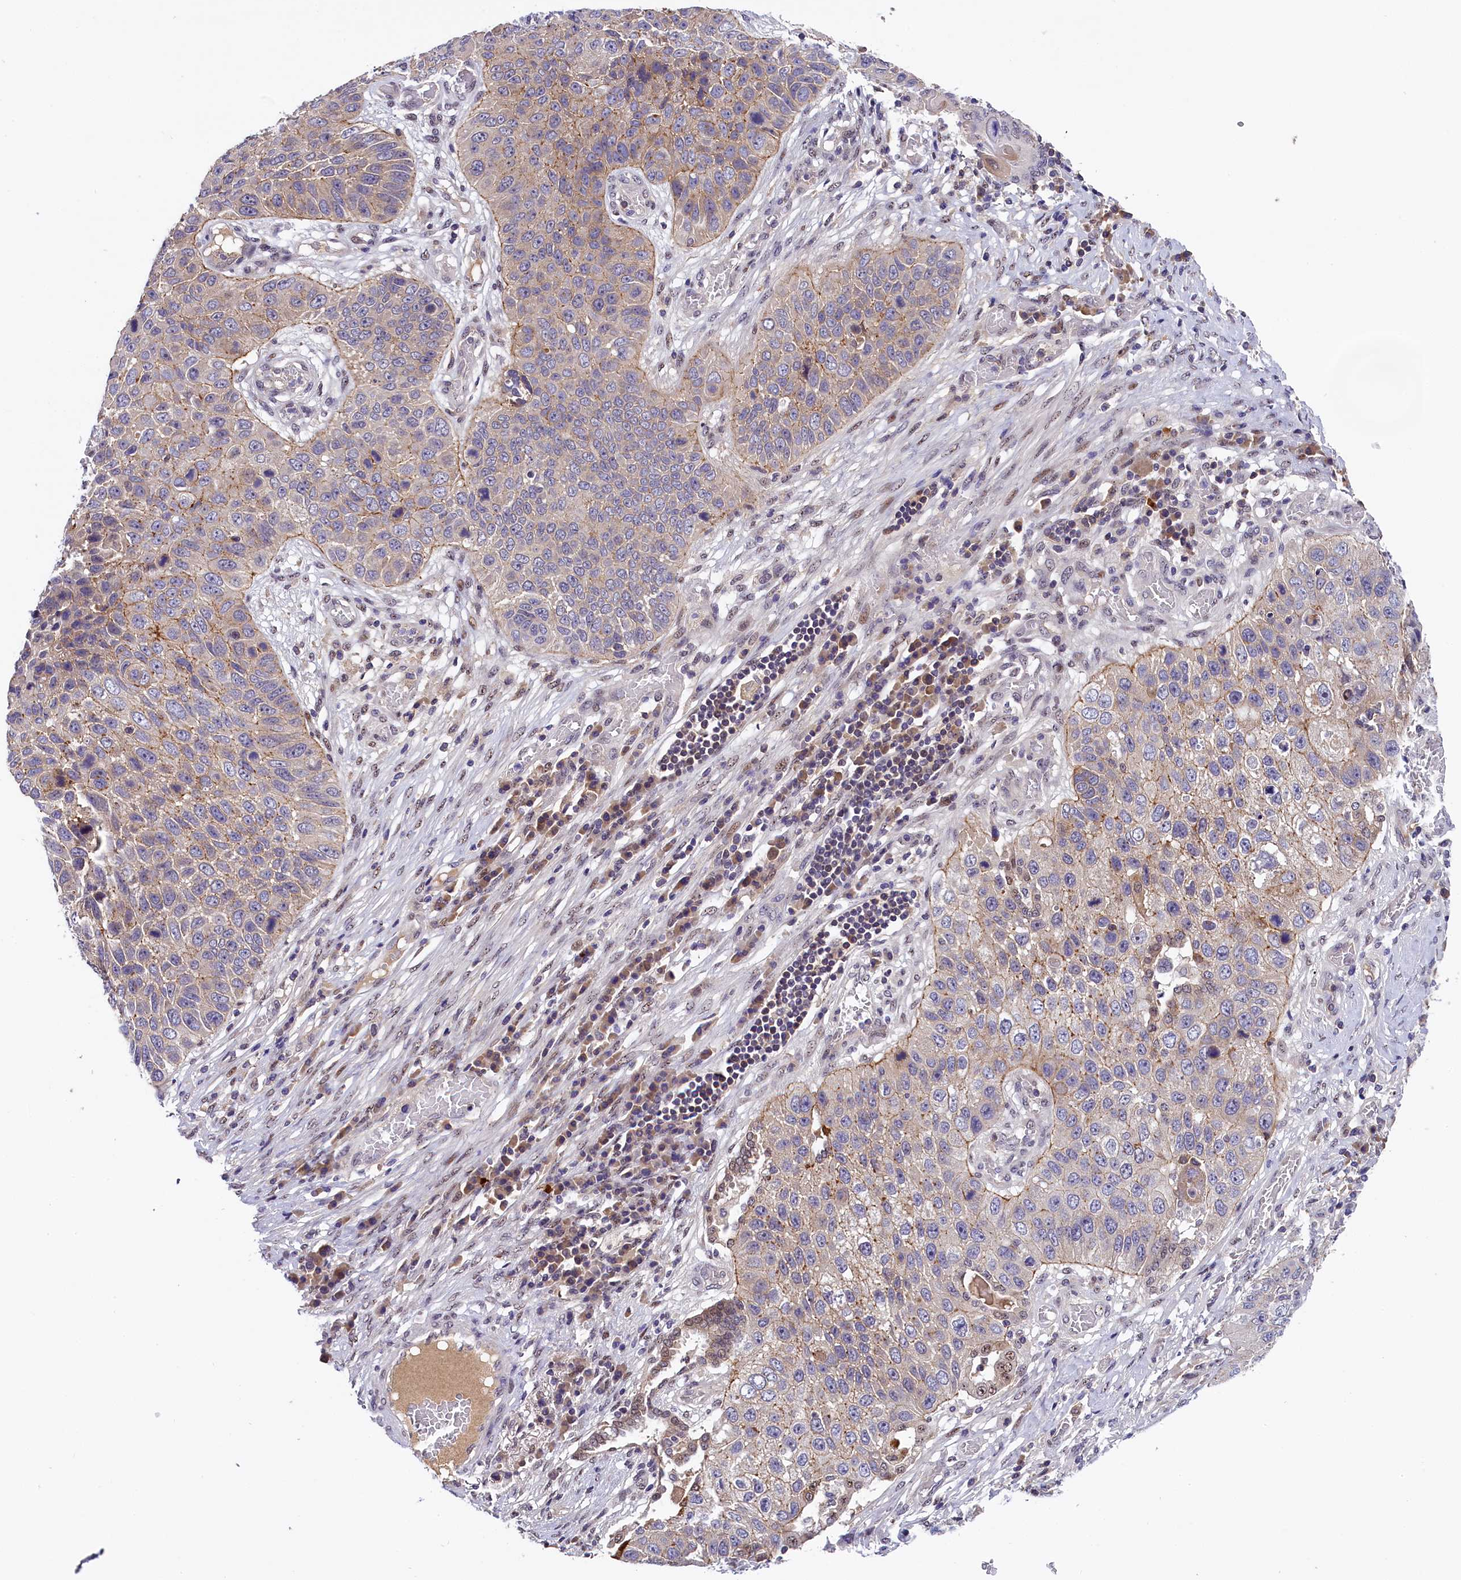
{"staining": {"intensity": "weak", "quantity": "25%-75%", "location": "cytoplasmic/membranous"}, "tissue": "lung cancer", "cell_type": "Tumor cells", "image_type": "cancer", "snomed": [{"axis": "morphology", "description": "Squamous cell carcinoma, NOS"}, {"axis": "topography", "description": "Lung"}], "caption": "Immunohistochemical staining of human lung cancer exhibits low levels of weak cytoplasmic/membranous protein staining in approximately 25%-75% of tumor cells. The staining was performed using DAB to visualize the protein expression in brown, while the nuclei were stained in blue with hematoxylin (Magnification: 20x).", "gene": "ENKD1", "patient": {"sex": "male", "age": 61}}